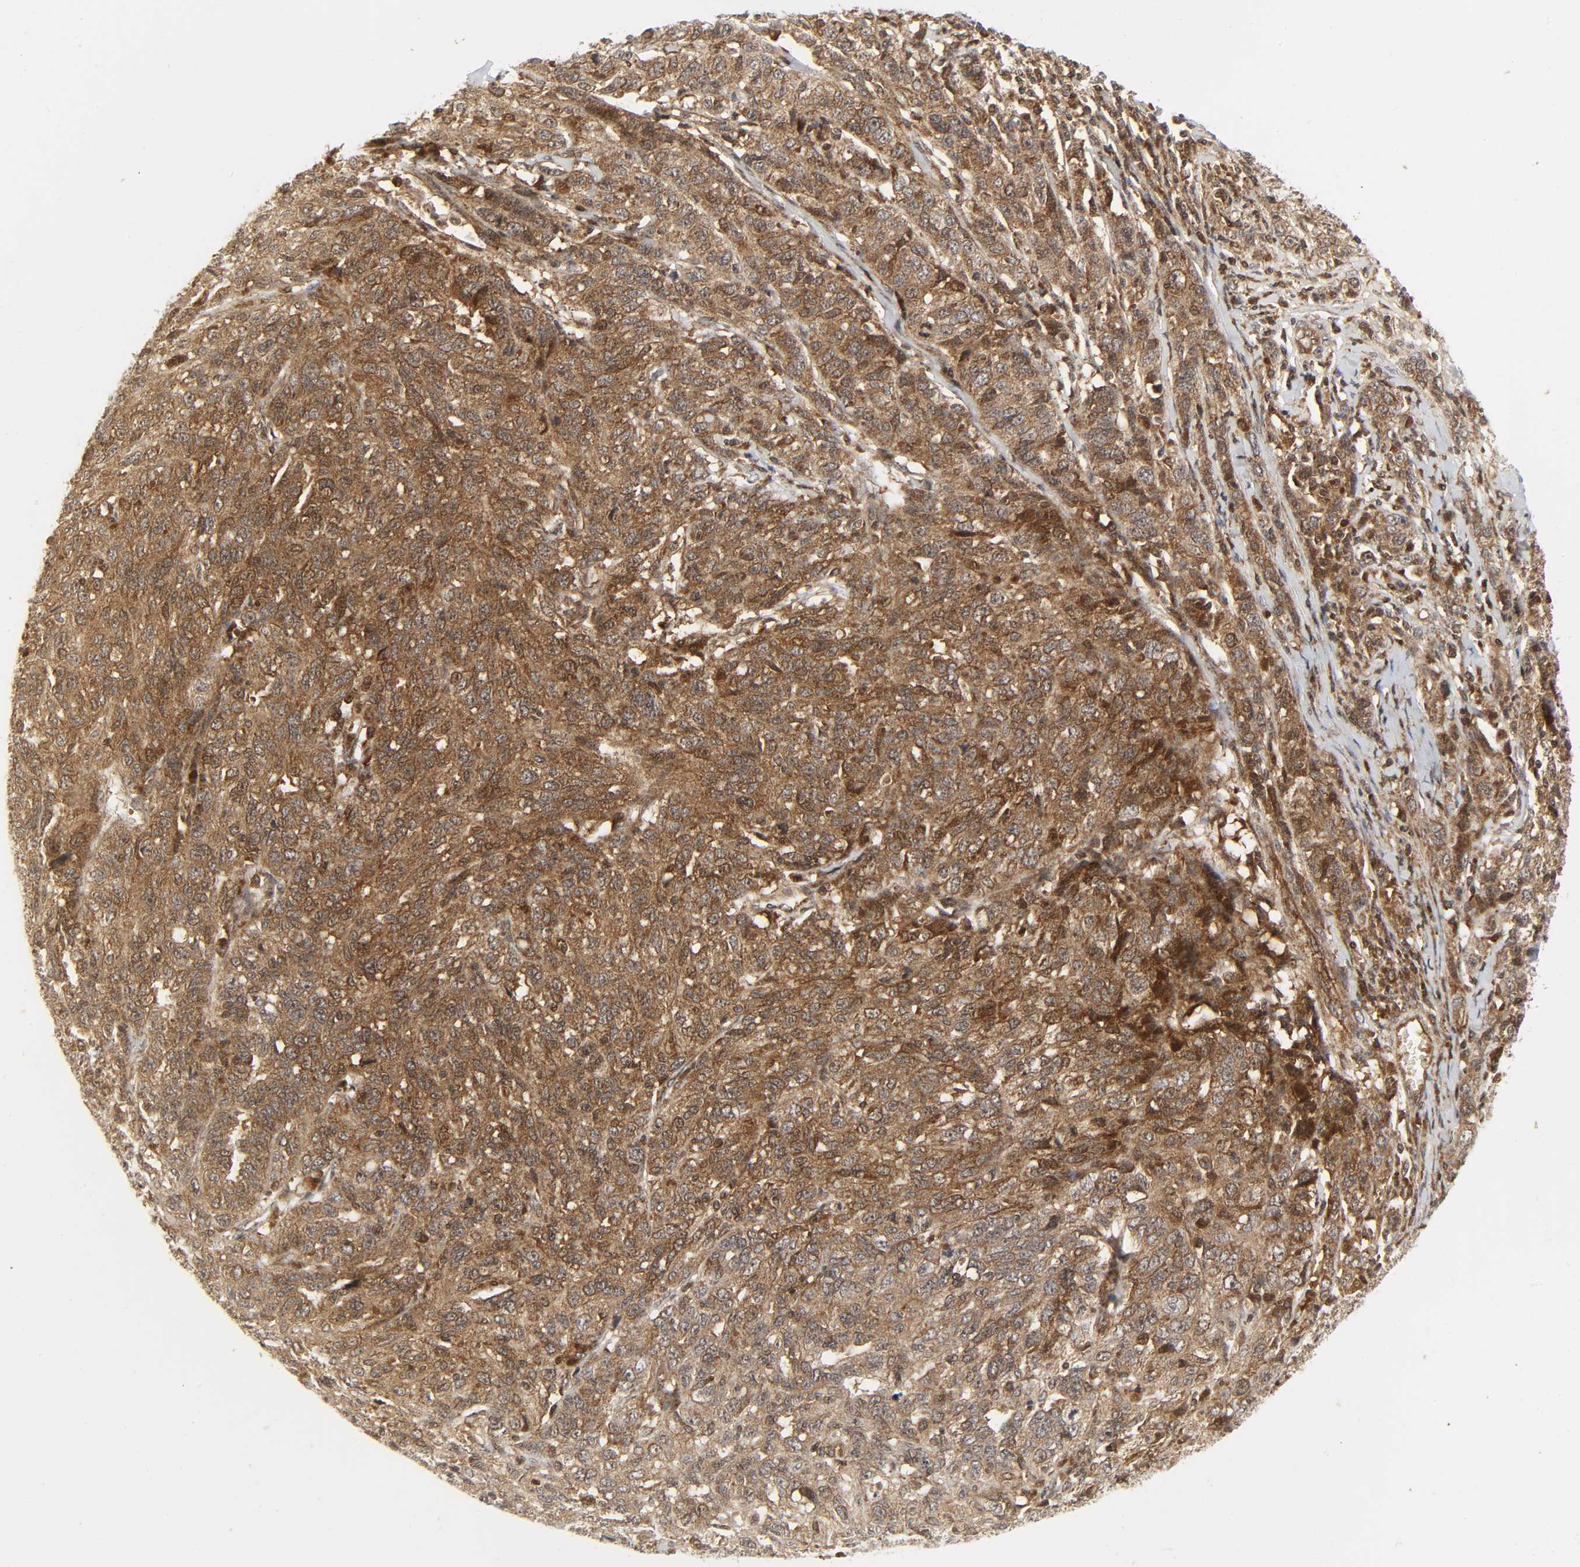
{"staining": {"intensity": "moderate", "quantity": ">75%", "location": "cytoplasmic/membranous"}, "tissue": "ovarian cancer", "cell_type": "Tumor cells", "image_type": "cancer", "snomed": [{"axis": "morphology", "description": "Cystadenocarcinoma, serous, NOS"}, {"axis": "topography", "description": "Ovary"}], "caption": "Brown immunohistochemical staining in human serous cystadenocarcinoma (ovarian) reveals moderate cytoplasmic/membranous expression in approximately >75% of tumor cells.", "gene": "CHUK", "patient": {"sex": "female", "age": 71}}